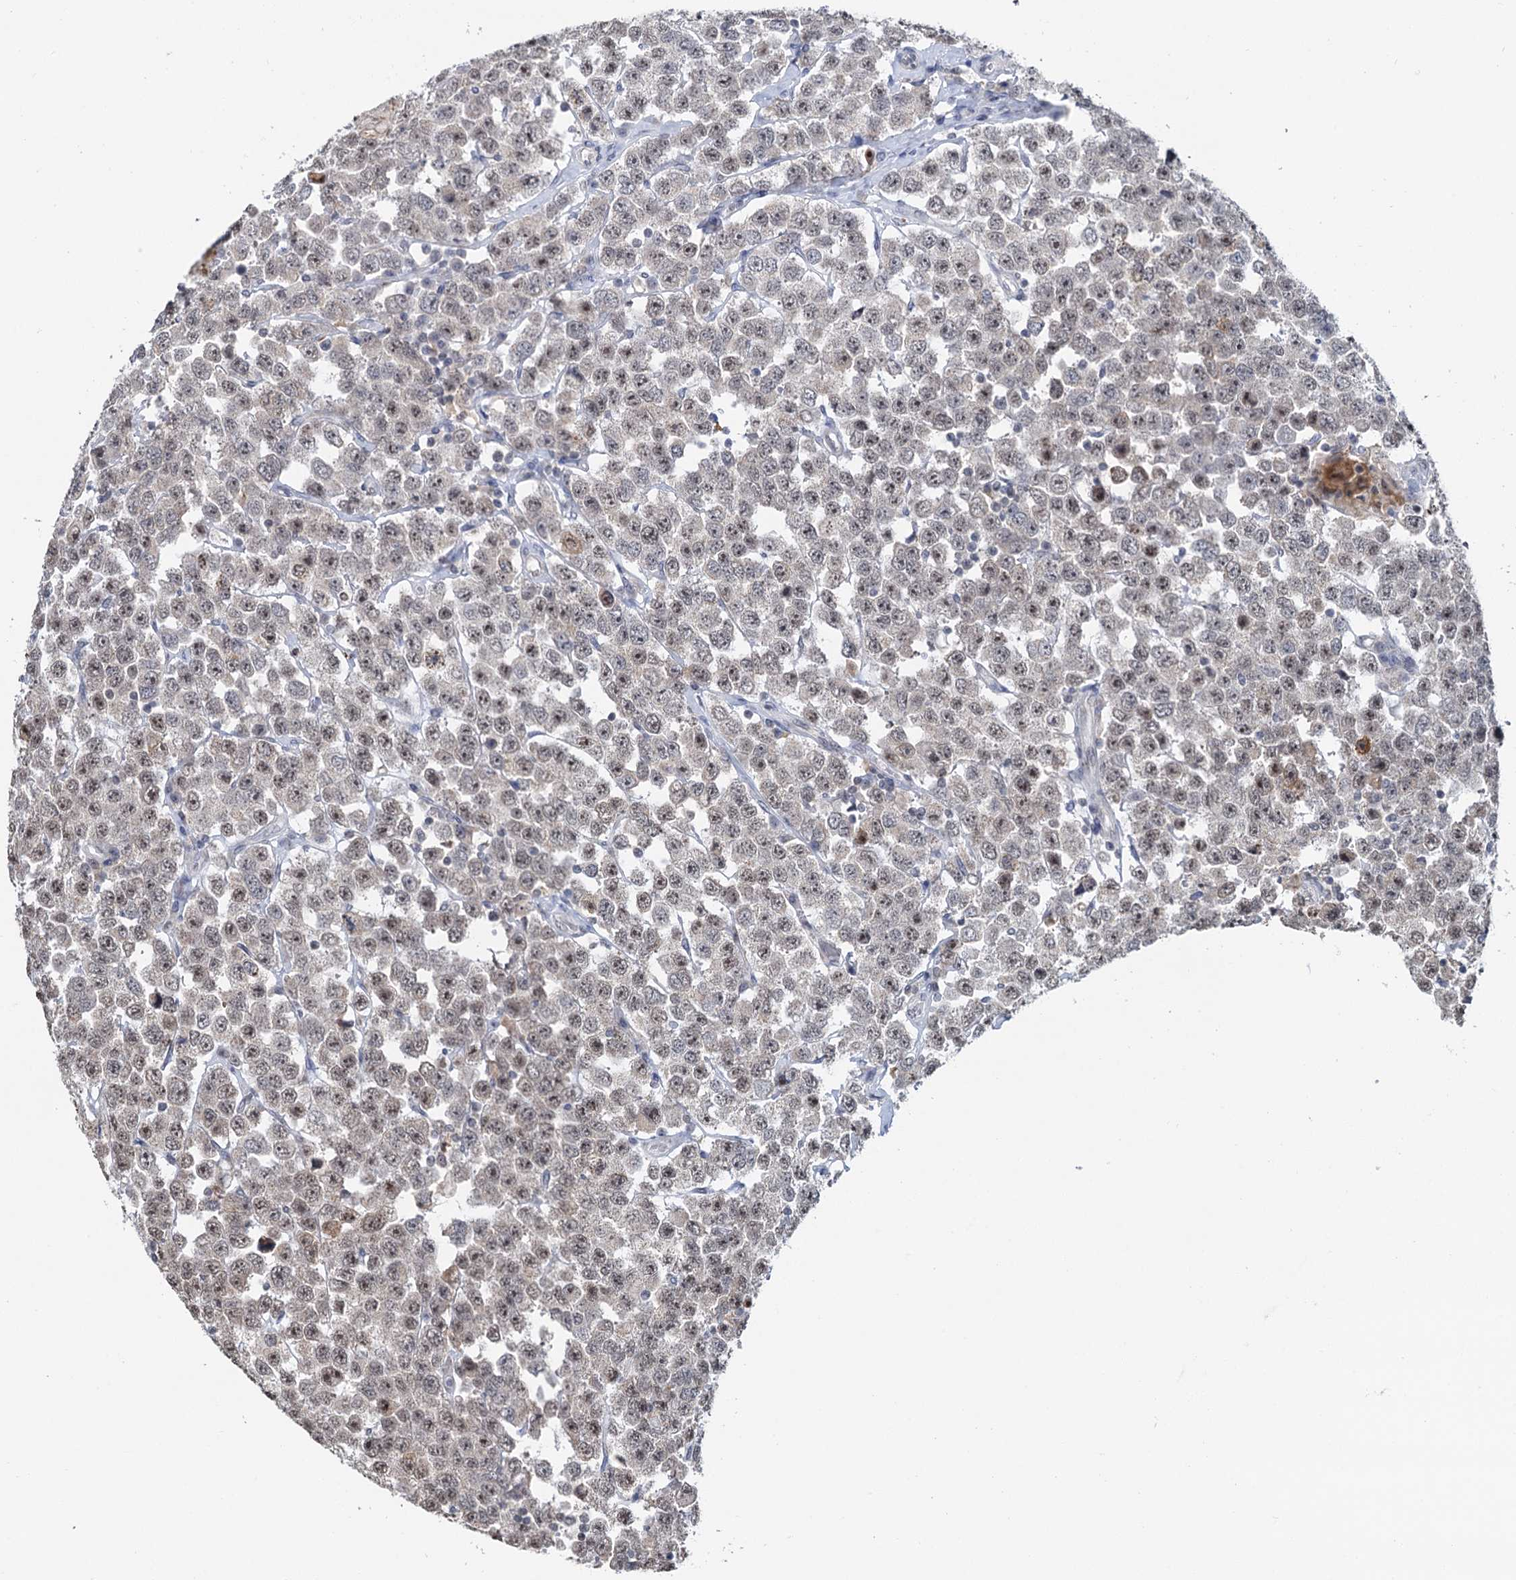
{"staining": {"intensity": "moderate", "quantity": ">75%", "location": "nuclear"}, "tissue": "testis cancer", "cell_type": "Tumor cells", "image_type": "cancer", "snomed": [{"axis": "morphology", "description": "Seminoma, NOS"}, {"axis": "topography", "description": "Testis"}], "caption": "Seminoma (testis) was stained to show a protein in brown. There is medium levels of moderate nuclear staining in approximately >75% of tumor cells.", "gene": "NAT10", "patient": {"sex": "male", "age": 28}}